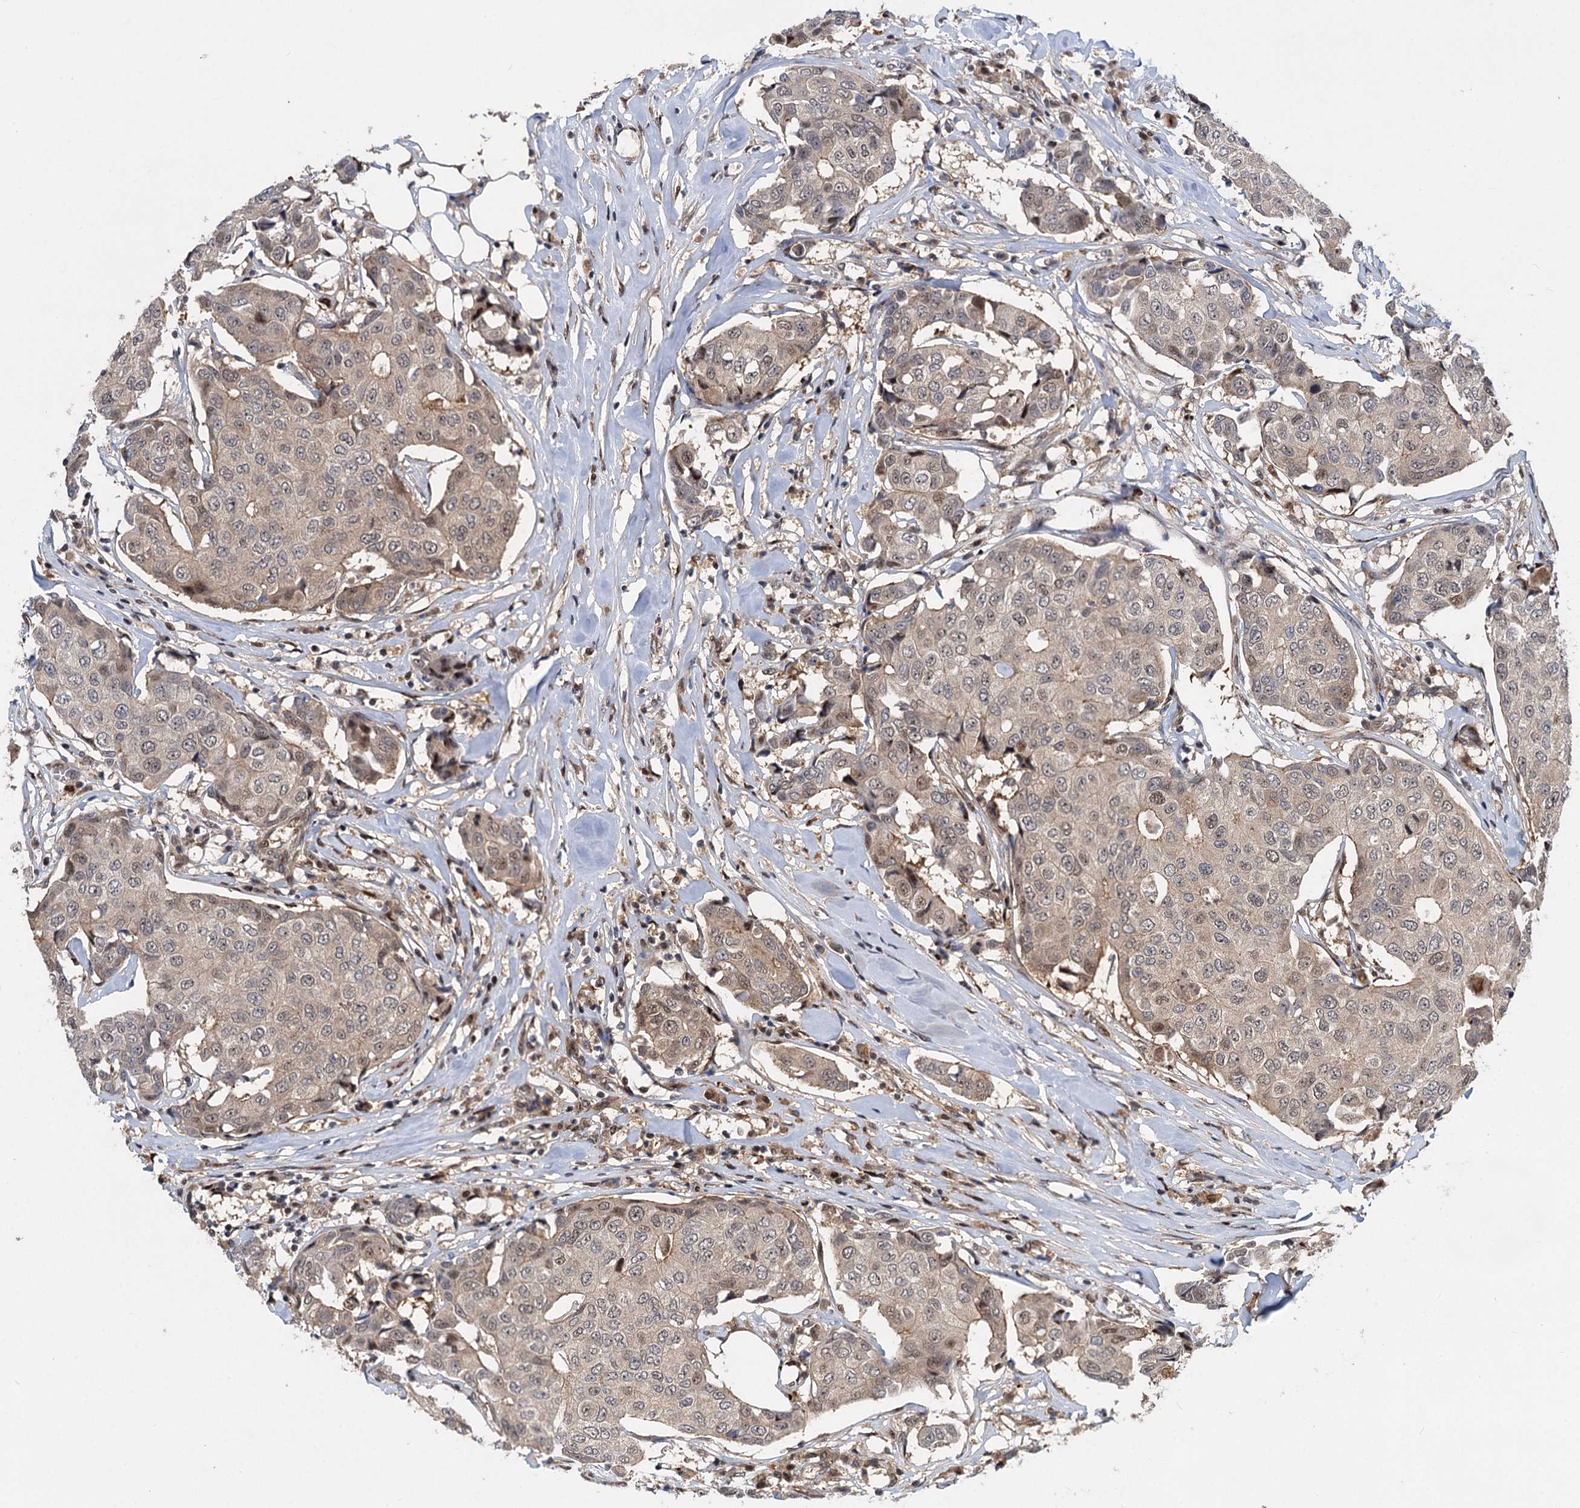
{"staining": {"intensity": "weak", "quantity": "25%-75%", "location": "cytoplasmic/membranous"}, "tissue": "breast cancer", "cell_type": "Tumor cells", "image_type": "cancer", "snomed": [{"axis": "morphology", "description": "Duct carcinoma"}, {"axis": "topography", "description": "Breast"}], "caption": "Breast cancer was stained to show a protein in brown. There is low levels of weak cytoplasmic/membranous staining in approximately 25%-75% of tumor cells. Immunohistochemistry stains the protein of interest in brown and the nuclei are stained blue.", "gene": "GPBP1", "patient": {"sex": "female", "age": 80}}